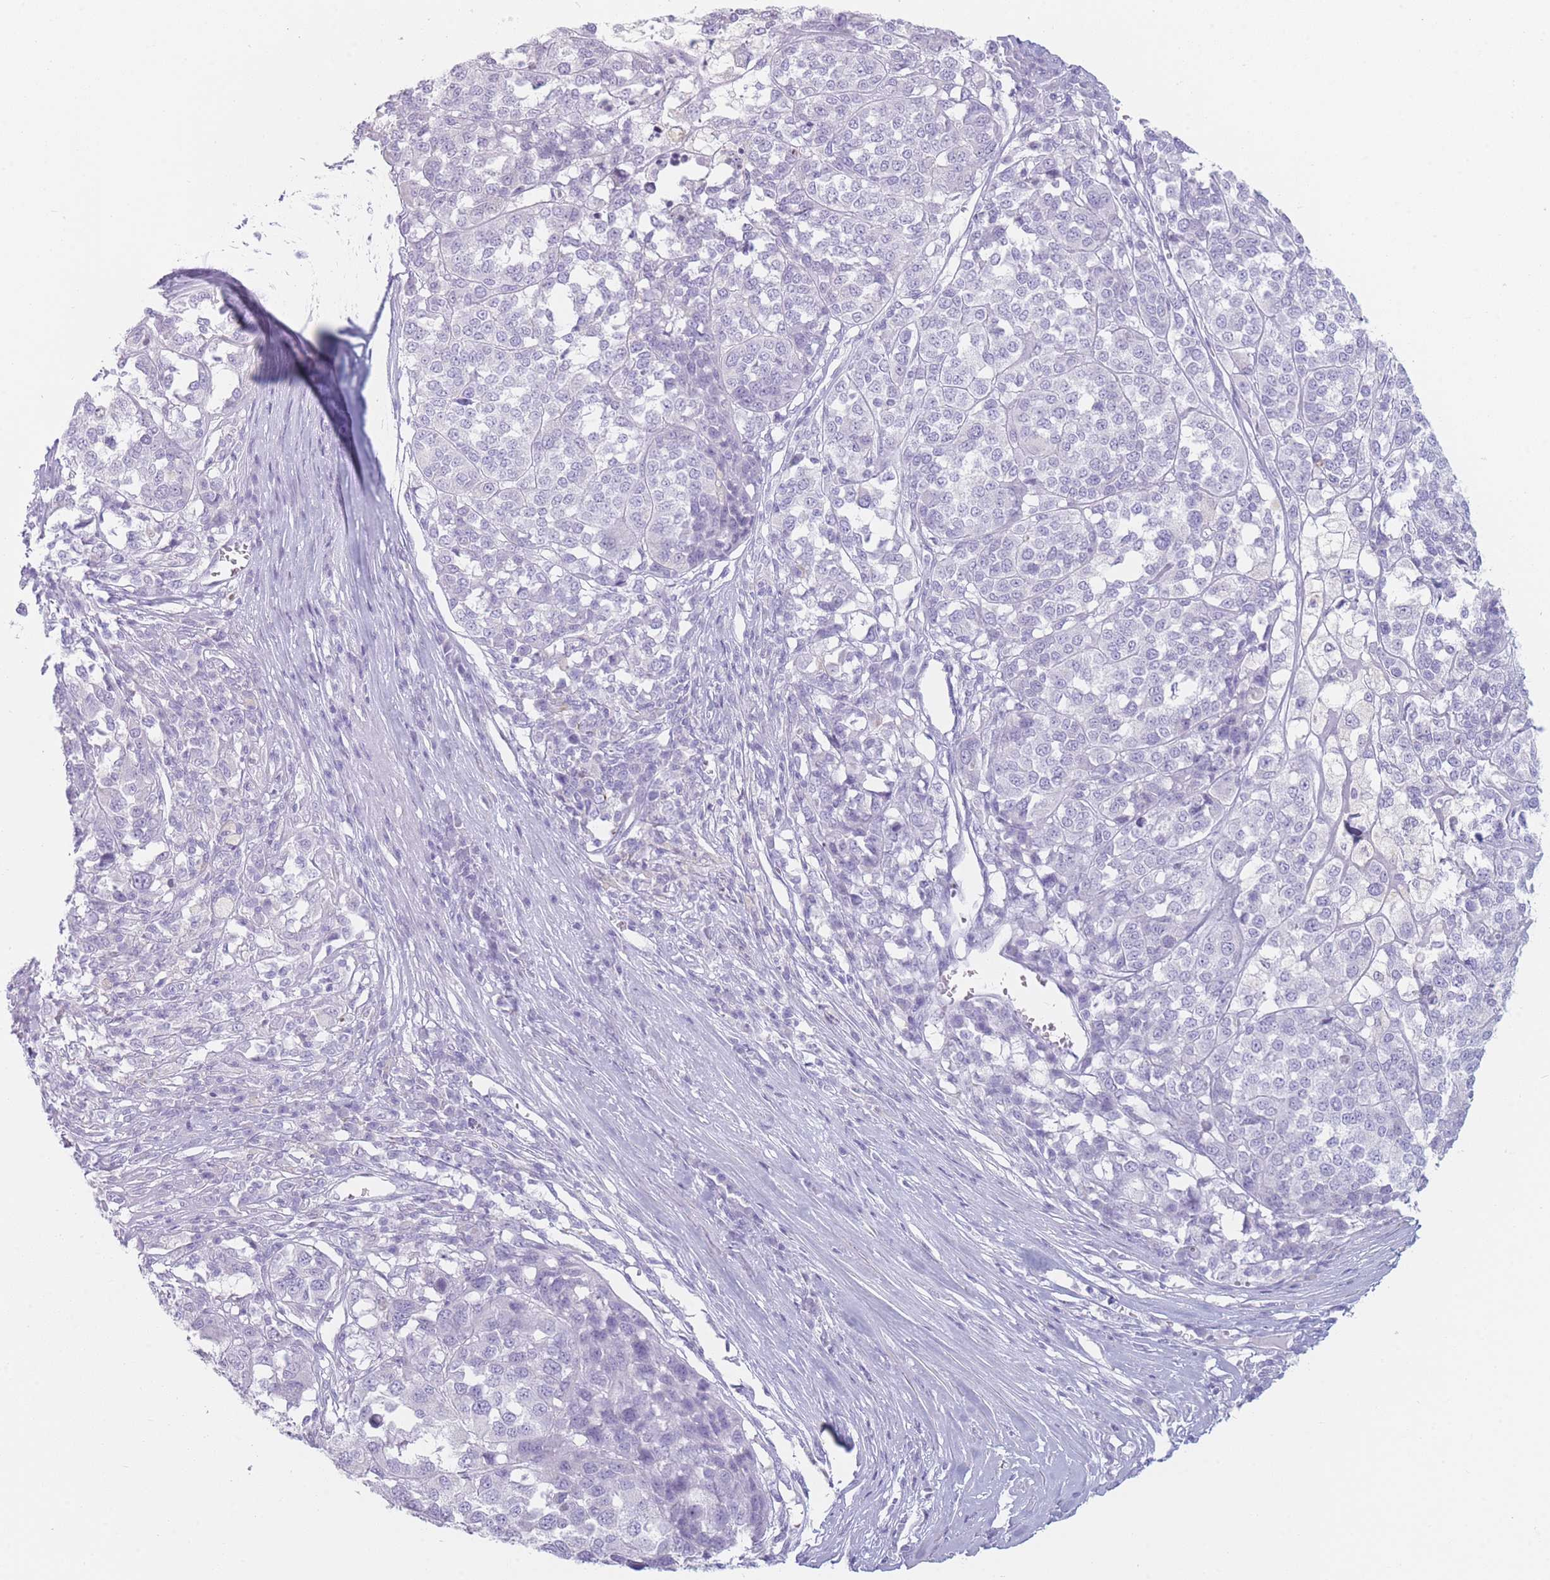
{"staining": {"intensity": "negative", "quantity": "none", "location": "none"}, "tissue": "melanoma", "cell_type": "Tumor cells", "image_type": "cancer", "snomed": [{"axis": "morphology", "description": "Malignant melanoma, Metastatic site"}, {"axis": "topography", "description": "Lymph node"}], "caption": "Melanoma was stained to show a protein in brown. There is no significant expression in tumor cells.", "gene": "GPR12", "patient": {"sex": "male", "age": 44}}